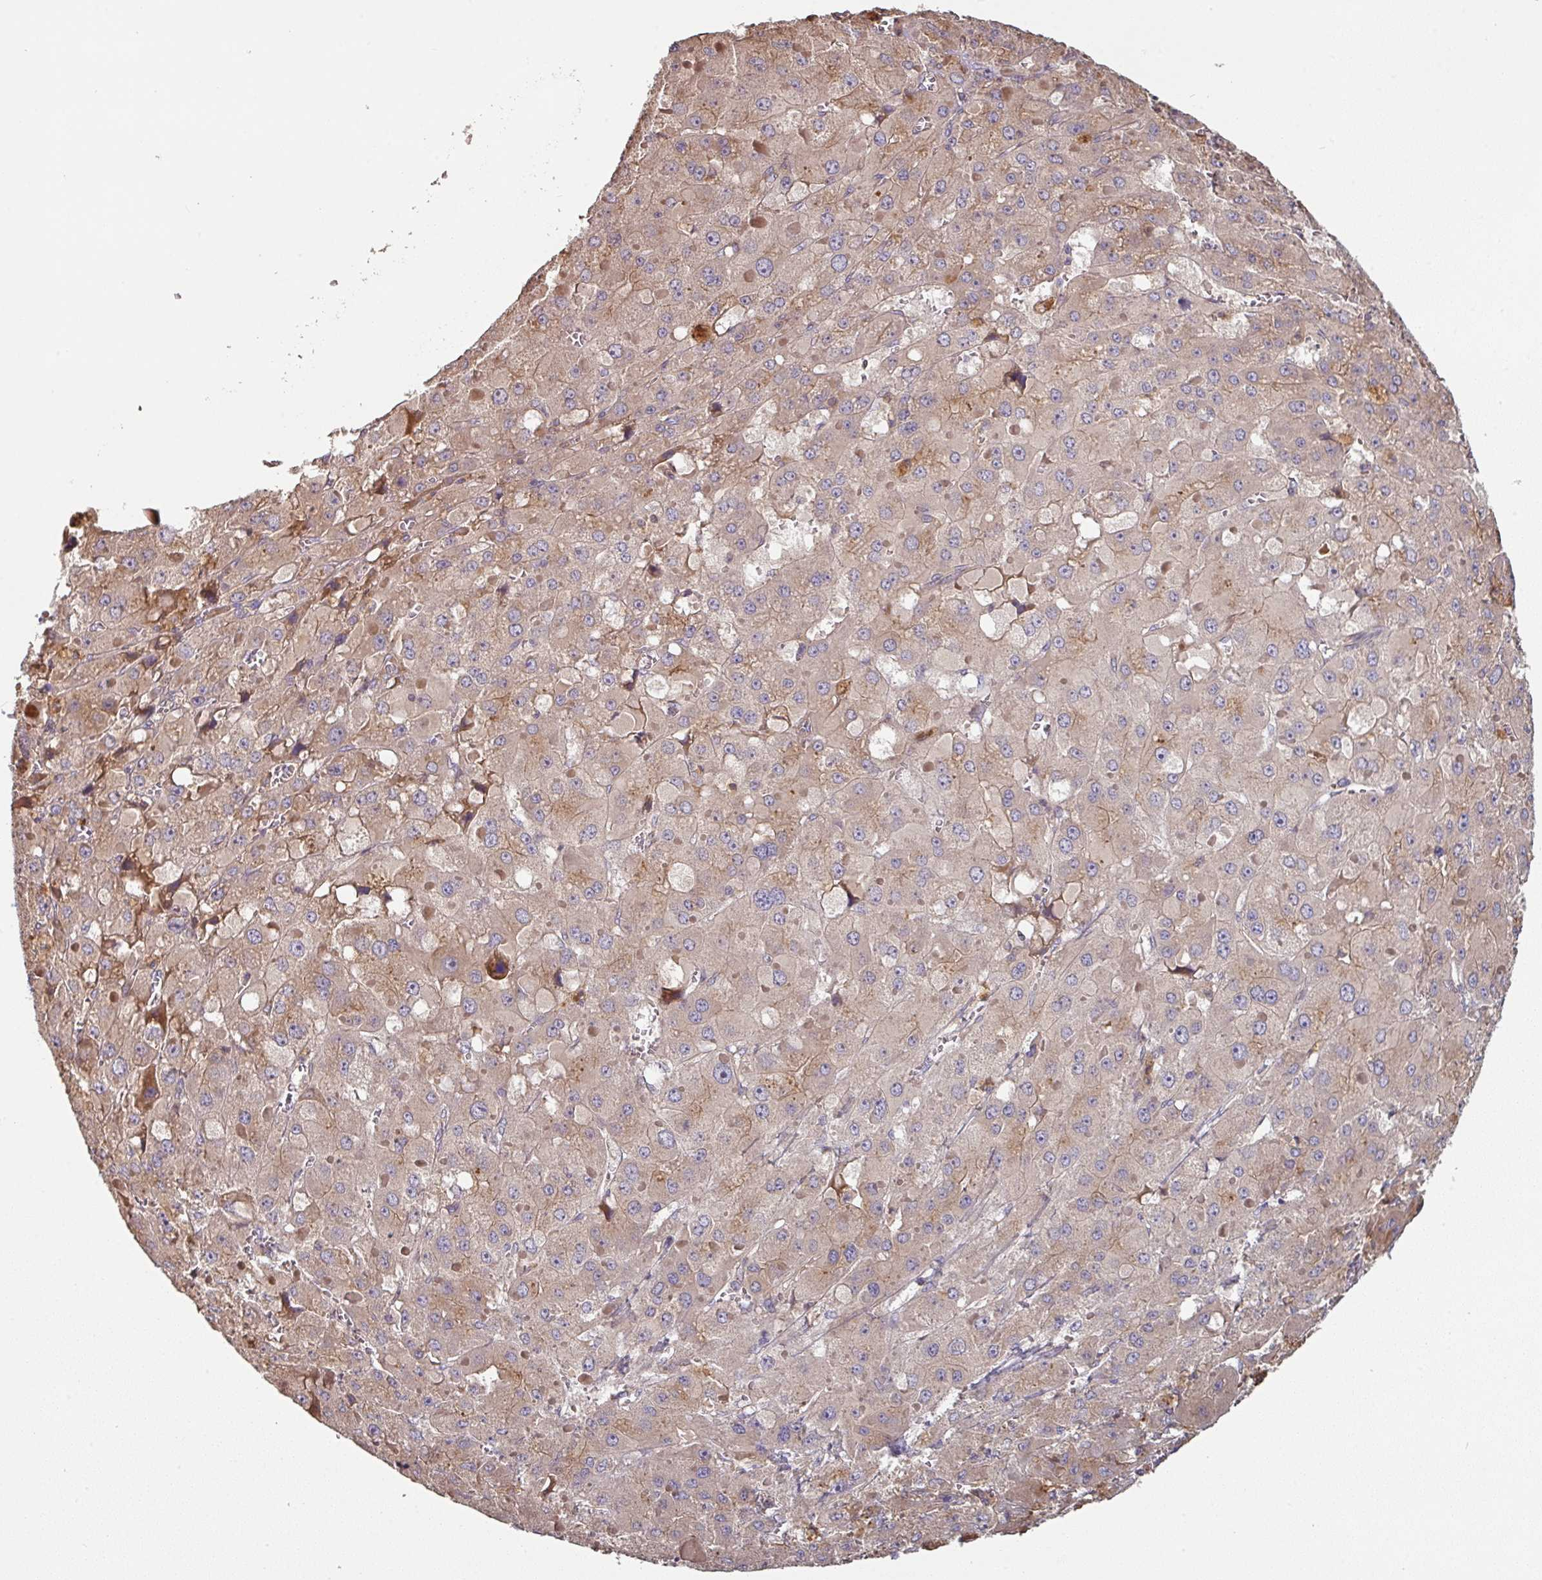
{"staining": {"intensity": "weak", "quantity": ">75%", "location": "cytoplasmic/membranous"}, "tissue": "liver cancer", "cell_type": "Tumor cells", "image_type": "cancer", "snomed": [{"axis": "morphology", "description": "Carcinoma, Hepatocellular, NOS"}, {"axis": "topography", "description": "Liver"}], "caption": "Immunohistochemistry (DAB (3,3'-diaminobenzidine)) staining of human liver cancer (hepatocellular carcinoma) shows weak cytoplasmic/membranous protein positivity in approximately >75% of tumor cells.", "gene": "SIK1", "patient": {"sex": "female", "age": 73}}